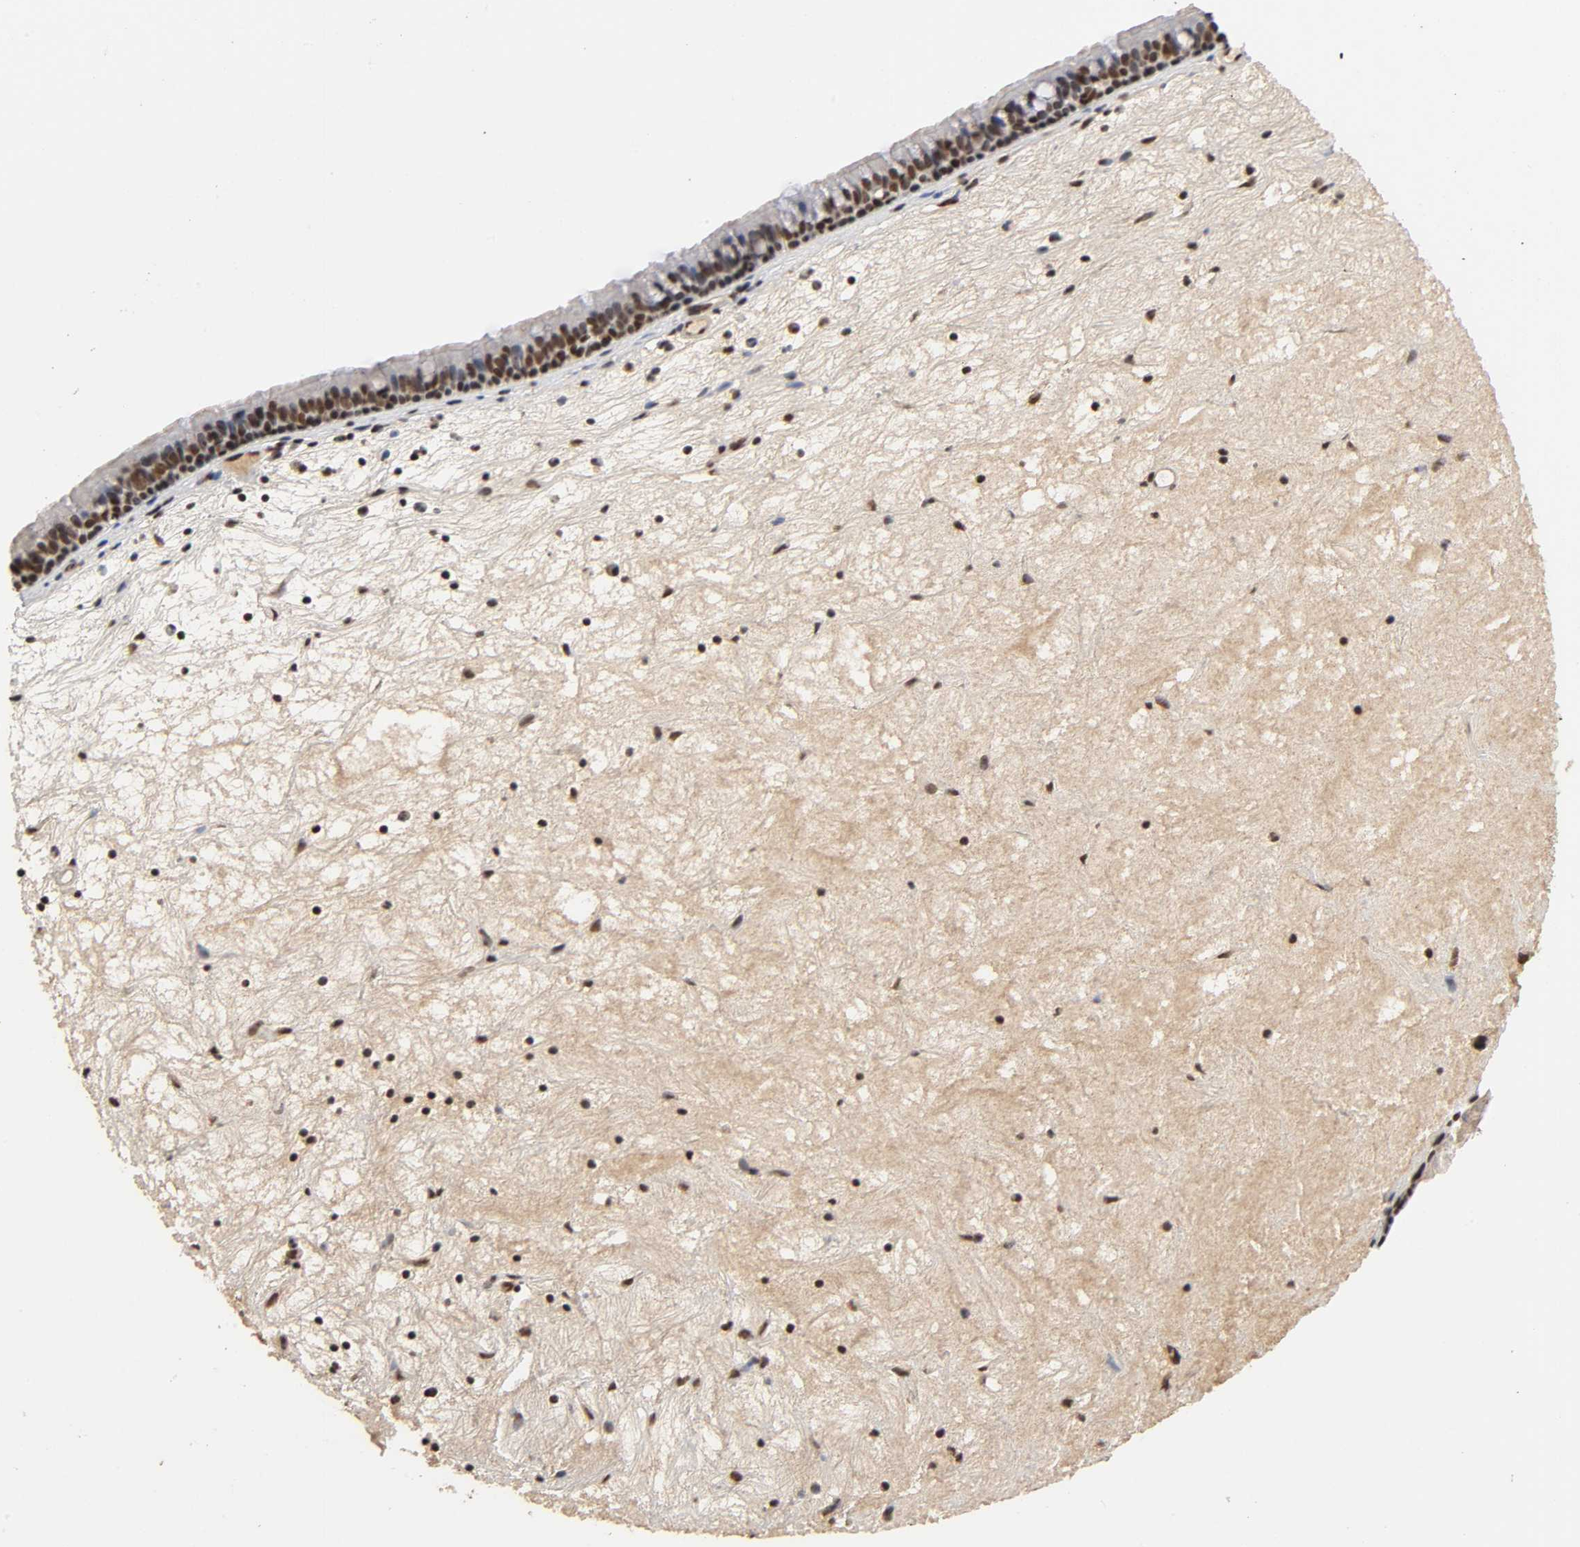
{"staining": {"intensity": "strong", "quantity": ">75%", "location": "nuclear"}, "tissue": "nasopharynx", "cell_type": "Respiratory epithelial cells", "image_type": "normal", "snomed": [{"axis": "morphology", "description": "Normal tissue, NOS"}, {"axis": "topography", "description": "Nasopharynx"}], "caption": "The image demonstrates staining of normal nasopharynx, revealing strong nuclear protein positivity (brown color) within respiratory epithelial cells.", "gene": "ZNF384", "patient": {"sex": "female", "age": 78}}